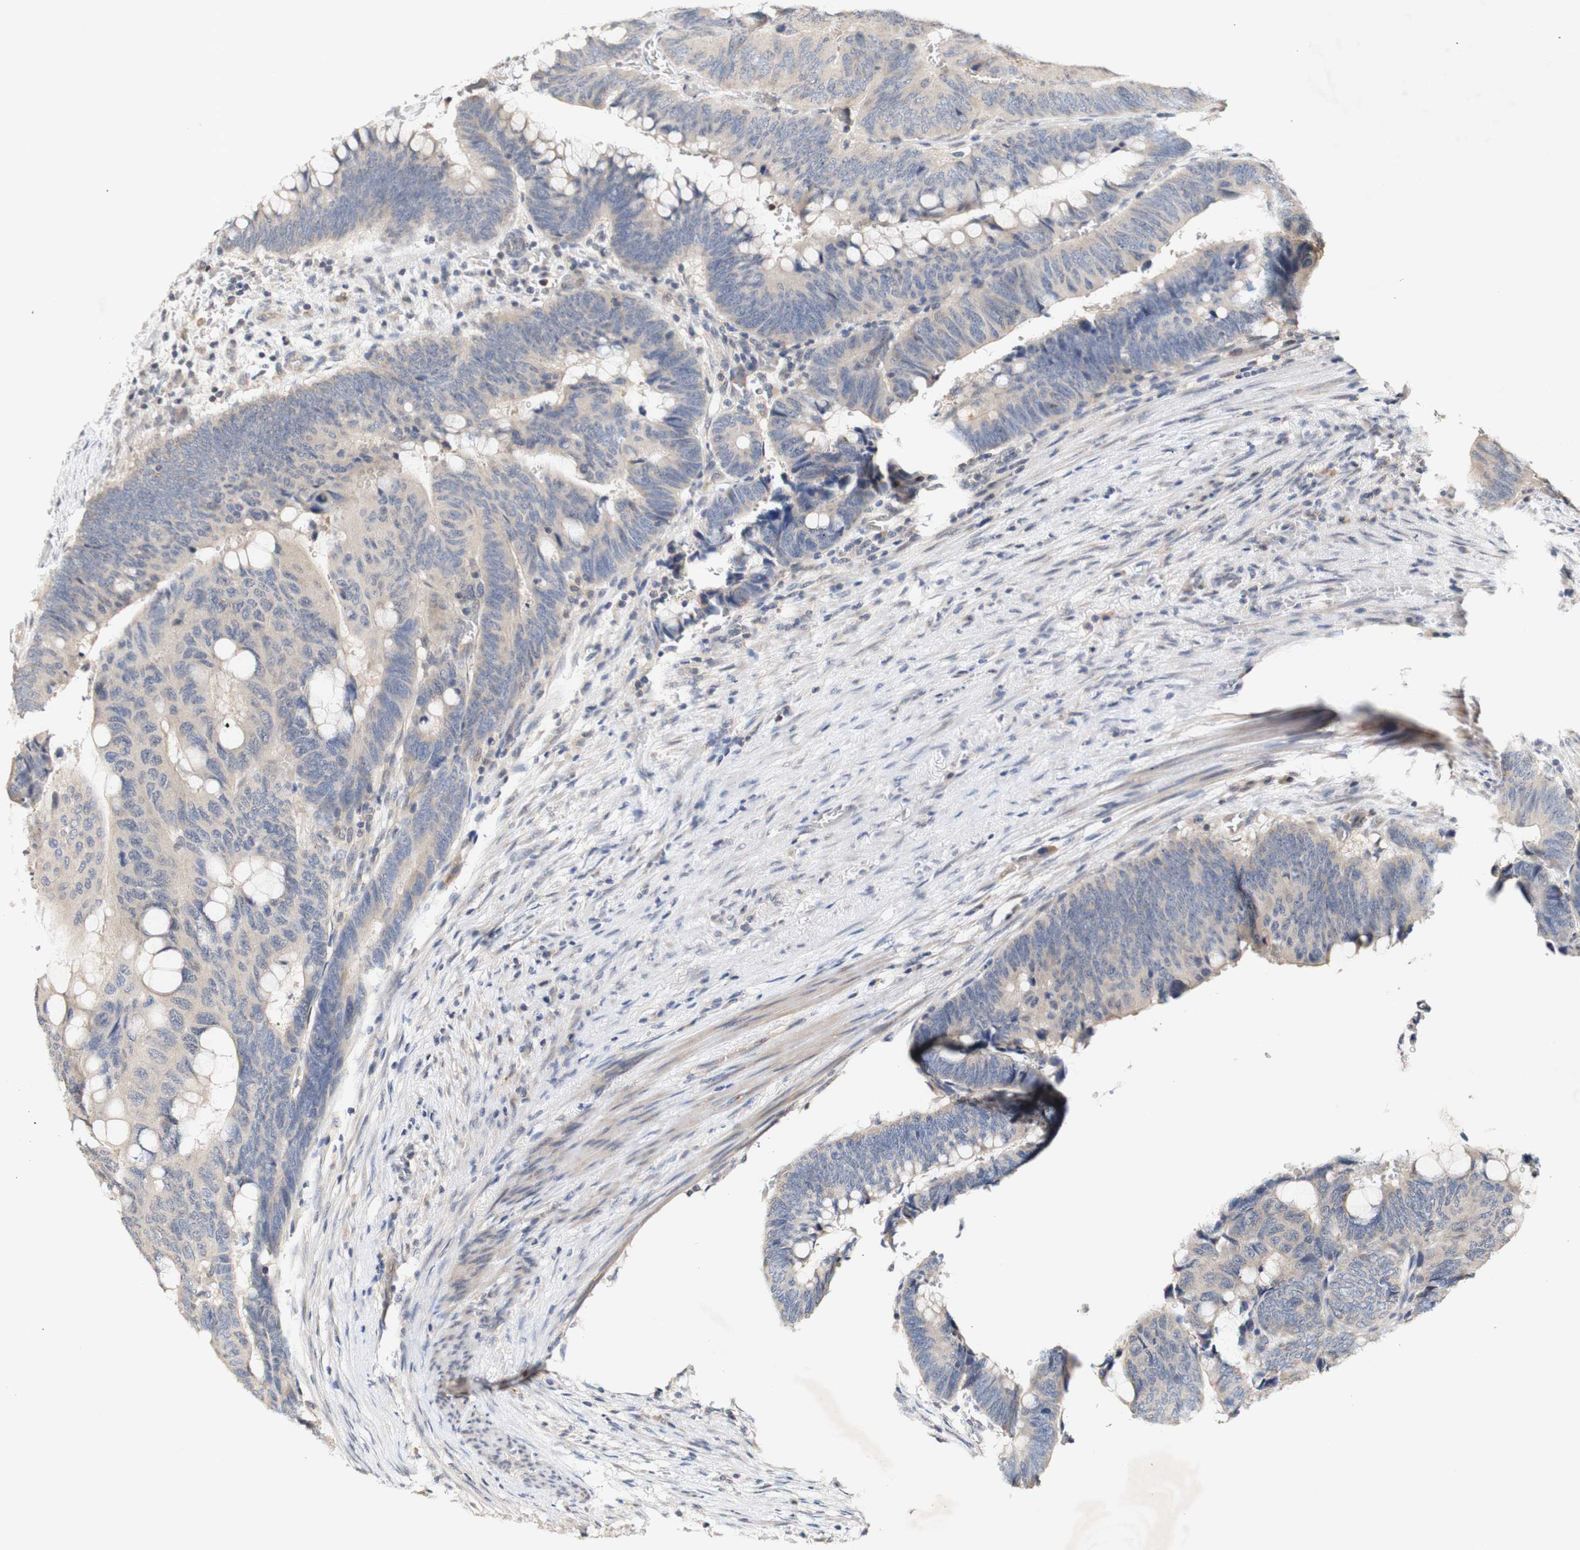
{"staining": {"intensity": "weak", "quantity": ">75%", "location": "cytoplasmic/membranous"}, "tissue": "colorectal cancer", "cell_type": "Tumor cells", "image_type": "cancer", "snomed": [{"axis": "morphology", "description": "Normal tissue, NOS"}, {"axis": "morphology", "description": "Adenocarcinoma, NOS"}, {"axis": "topography", "description": "Rectum"}, {"axis": "topography", "description": "Peripheral nerve tissue"}], "caption": "Adenocarcinoma (colorectal) stained with a brown dye exhibits weak cytoplasmic/membranous positive expression in about >75% of tumor cells.", "gene": "PIN1", "patient": {"sex": "male", "age": 92}}